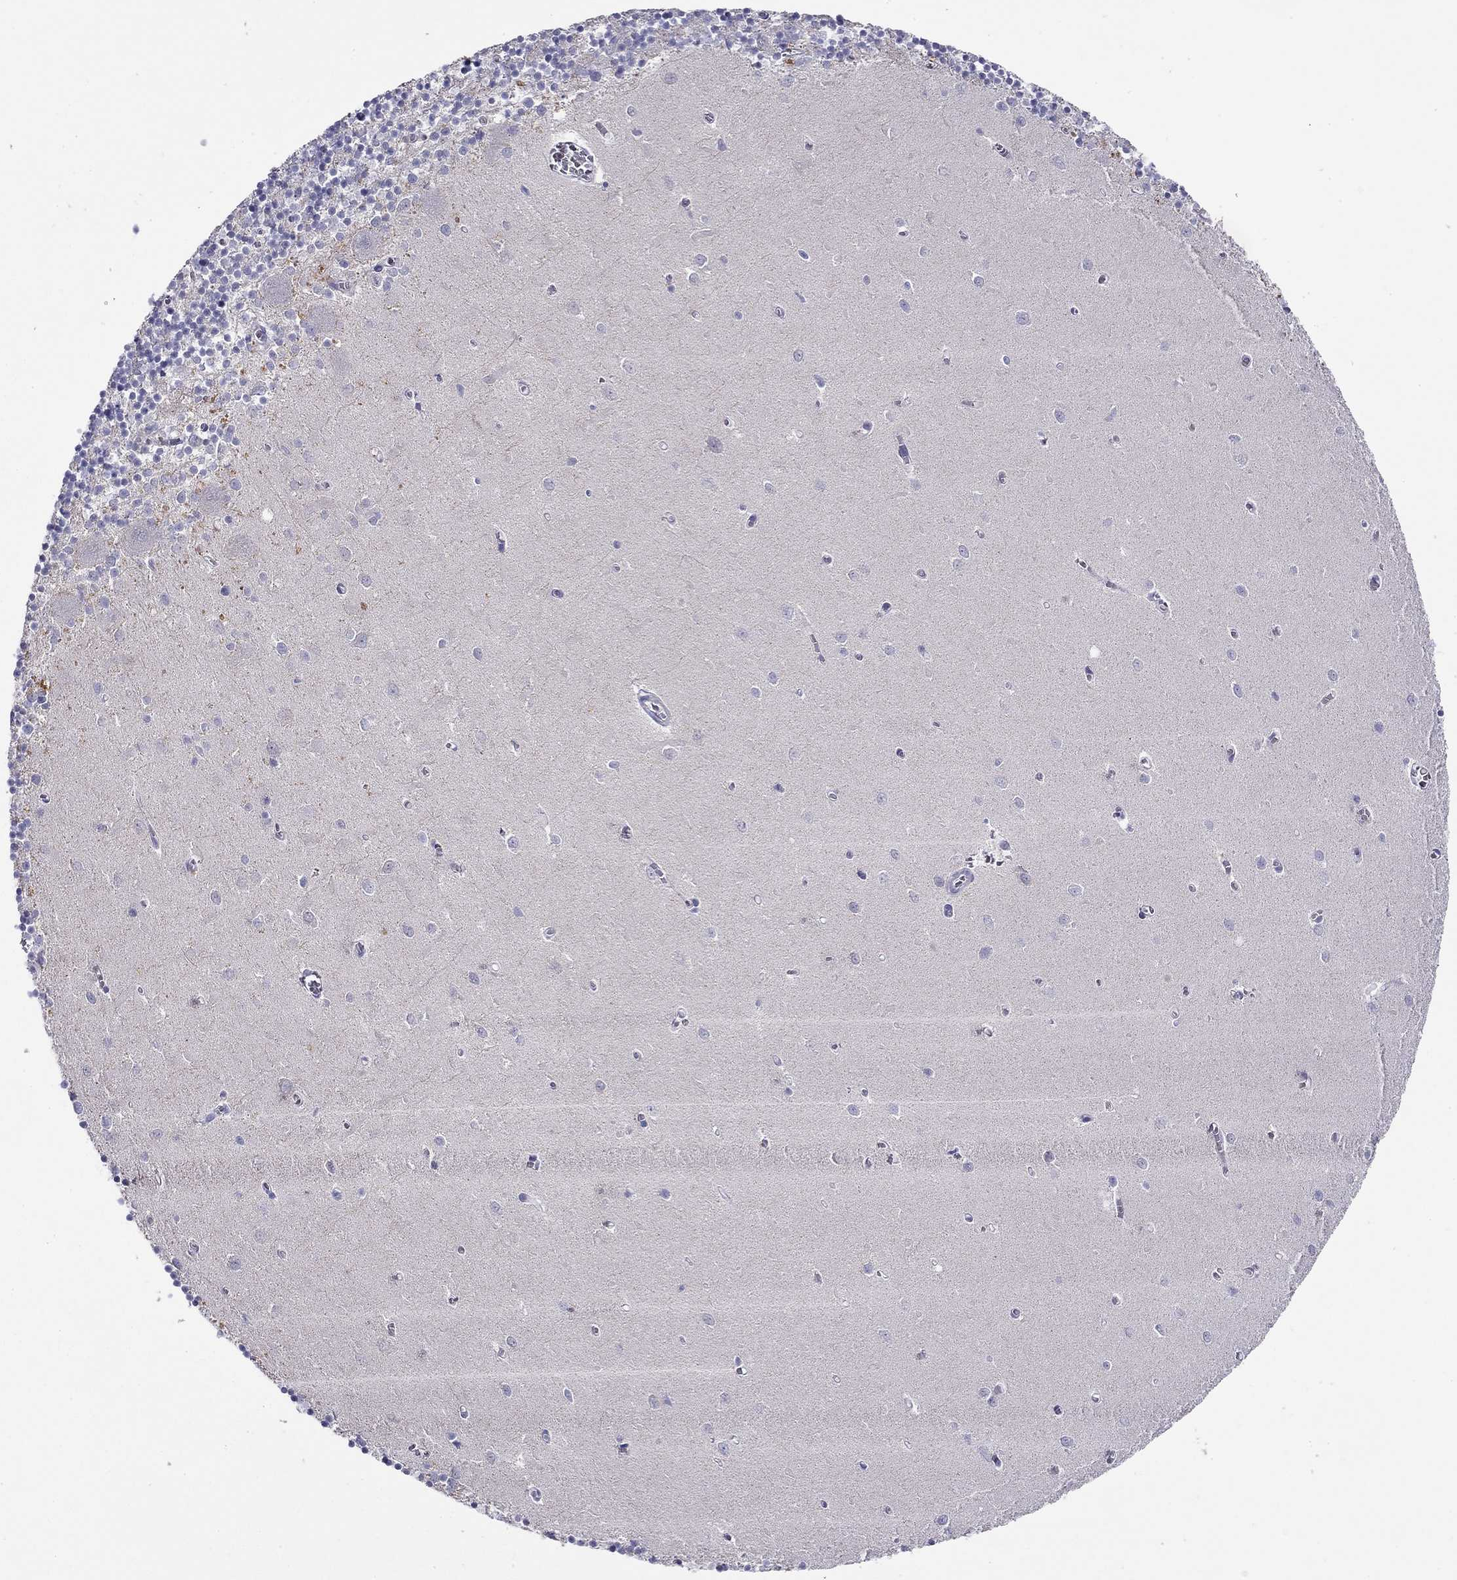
{"staining": {"intensity": "negative", "quantity": "none", "location": "none"}, "tissue": "cerebellum", "cell_type": "Cells in granular layer", "image_type": "normal", "snomed": [{"axis": "morphology", "description": "Normal tissue, NOS"}, {"axis": "topography", "description": "Cerebellum"}], "caption": "A micrograph of human cerebellum is negative for staining in cells in granular layer. Nuclei are stained in blue.", "gene": "RTL1", "patient": {"sex": "female", "age": 64}}